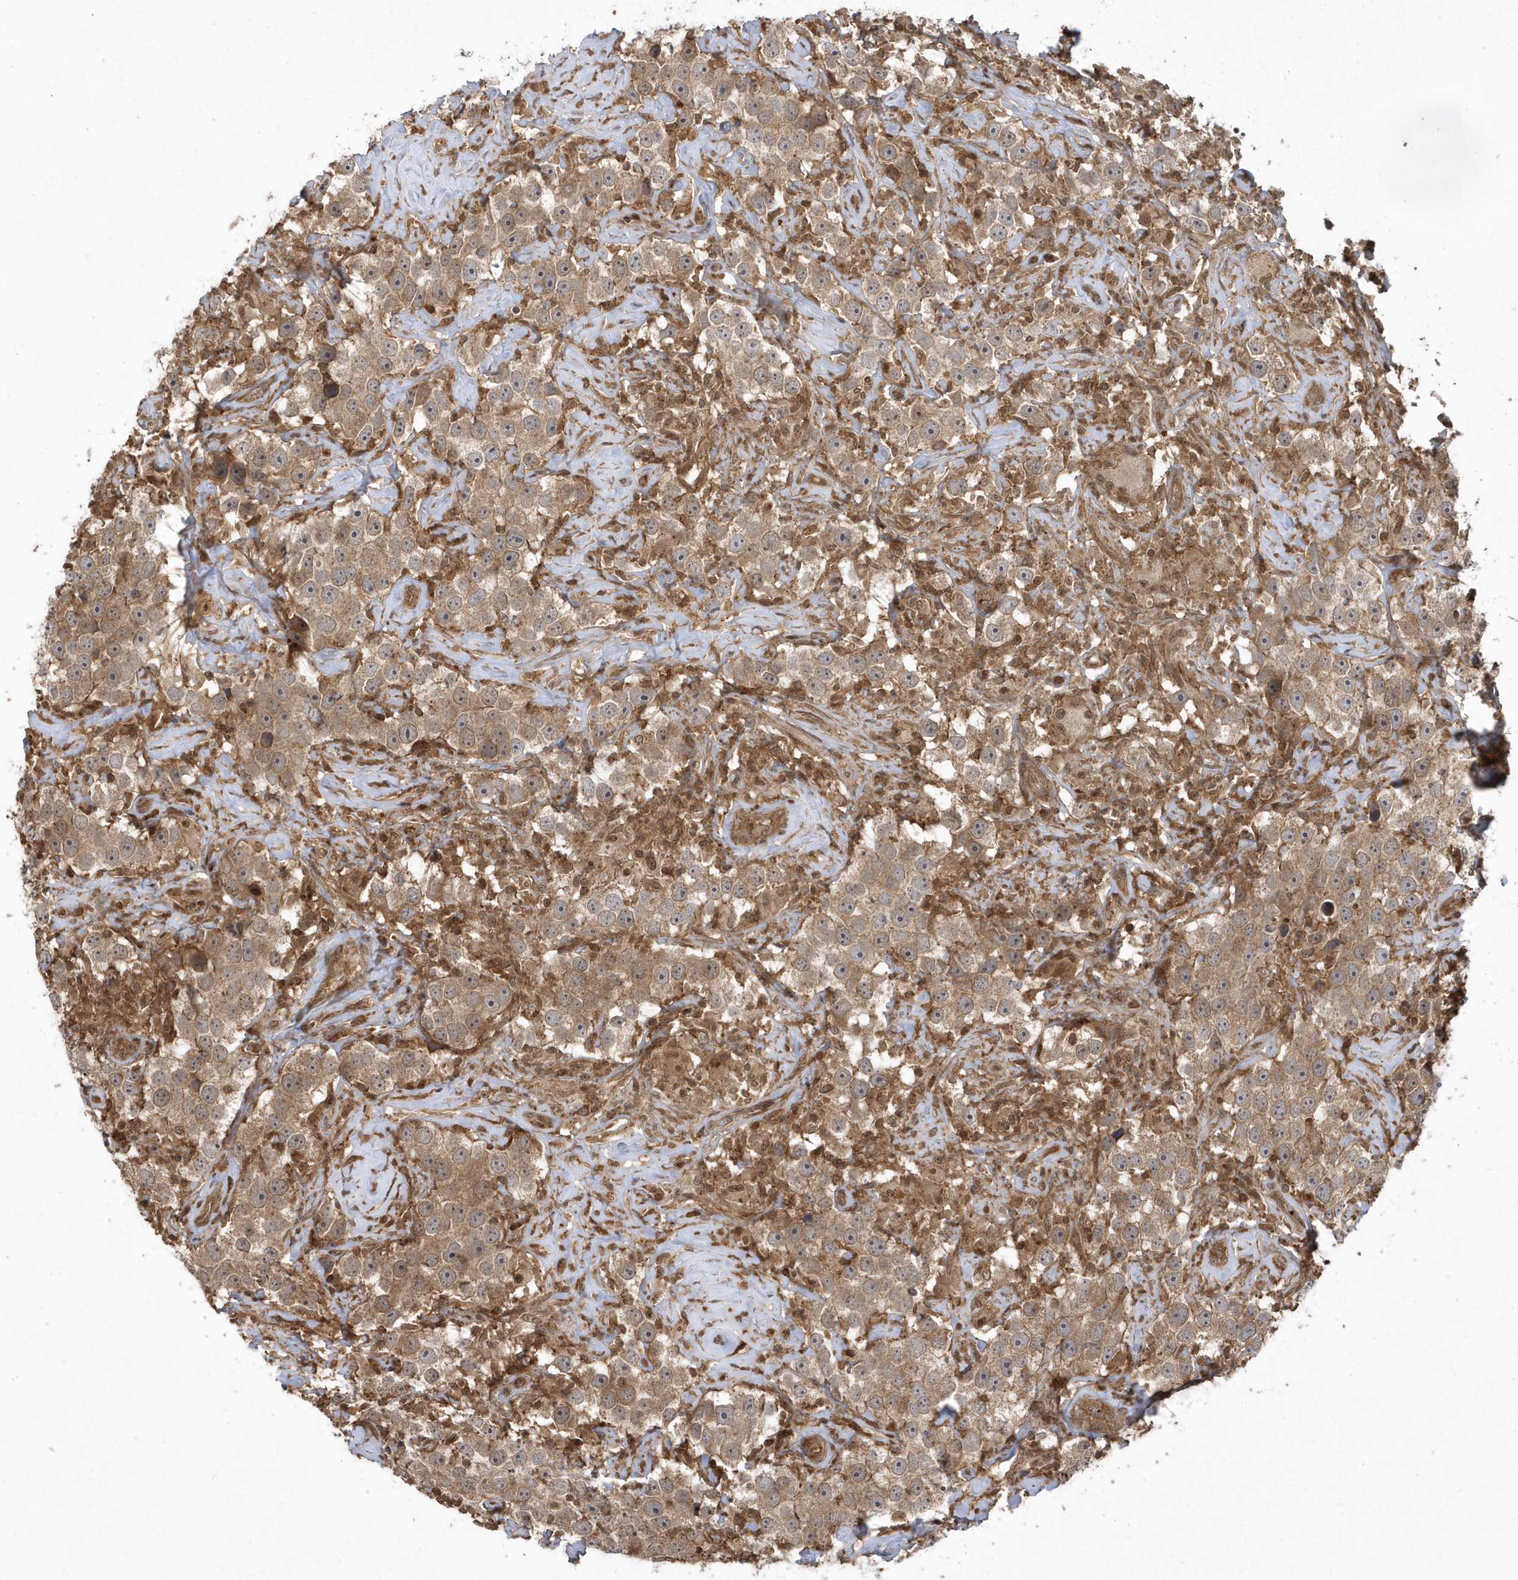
{"staining": {"intensity": "moderate", "quantity": ">75%", "location": "cytoplasmic/membranous"}, "tissue": "testis cancer", "cell_type": "Tumor cells", "image_type": "cancer", "snomed": [{"axis": "morphology", "description": "Seminoma, NOS"}, {"axis": "topography", "description": "Testis"}], "caption": "Immunohistochemistry (IHC) micrograph of testis cancer (seminoma) stained for a protein (brown), which demonstrates medium levels of moderate cytoplasmic/membranous staining in about >75% of tumor cells.", "gene": "ACYP1", "patient": {"sex": "male", "age": 49}}